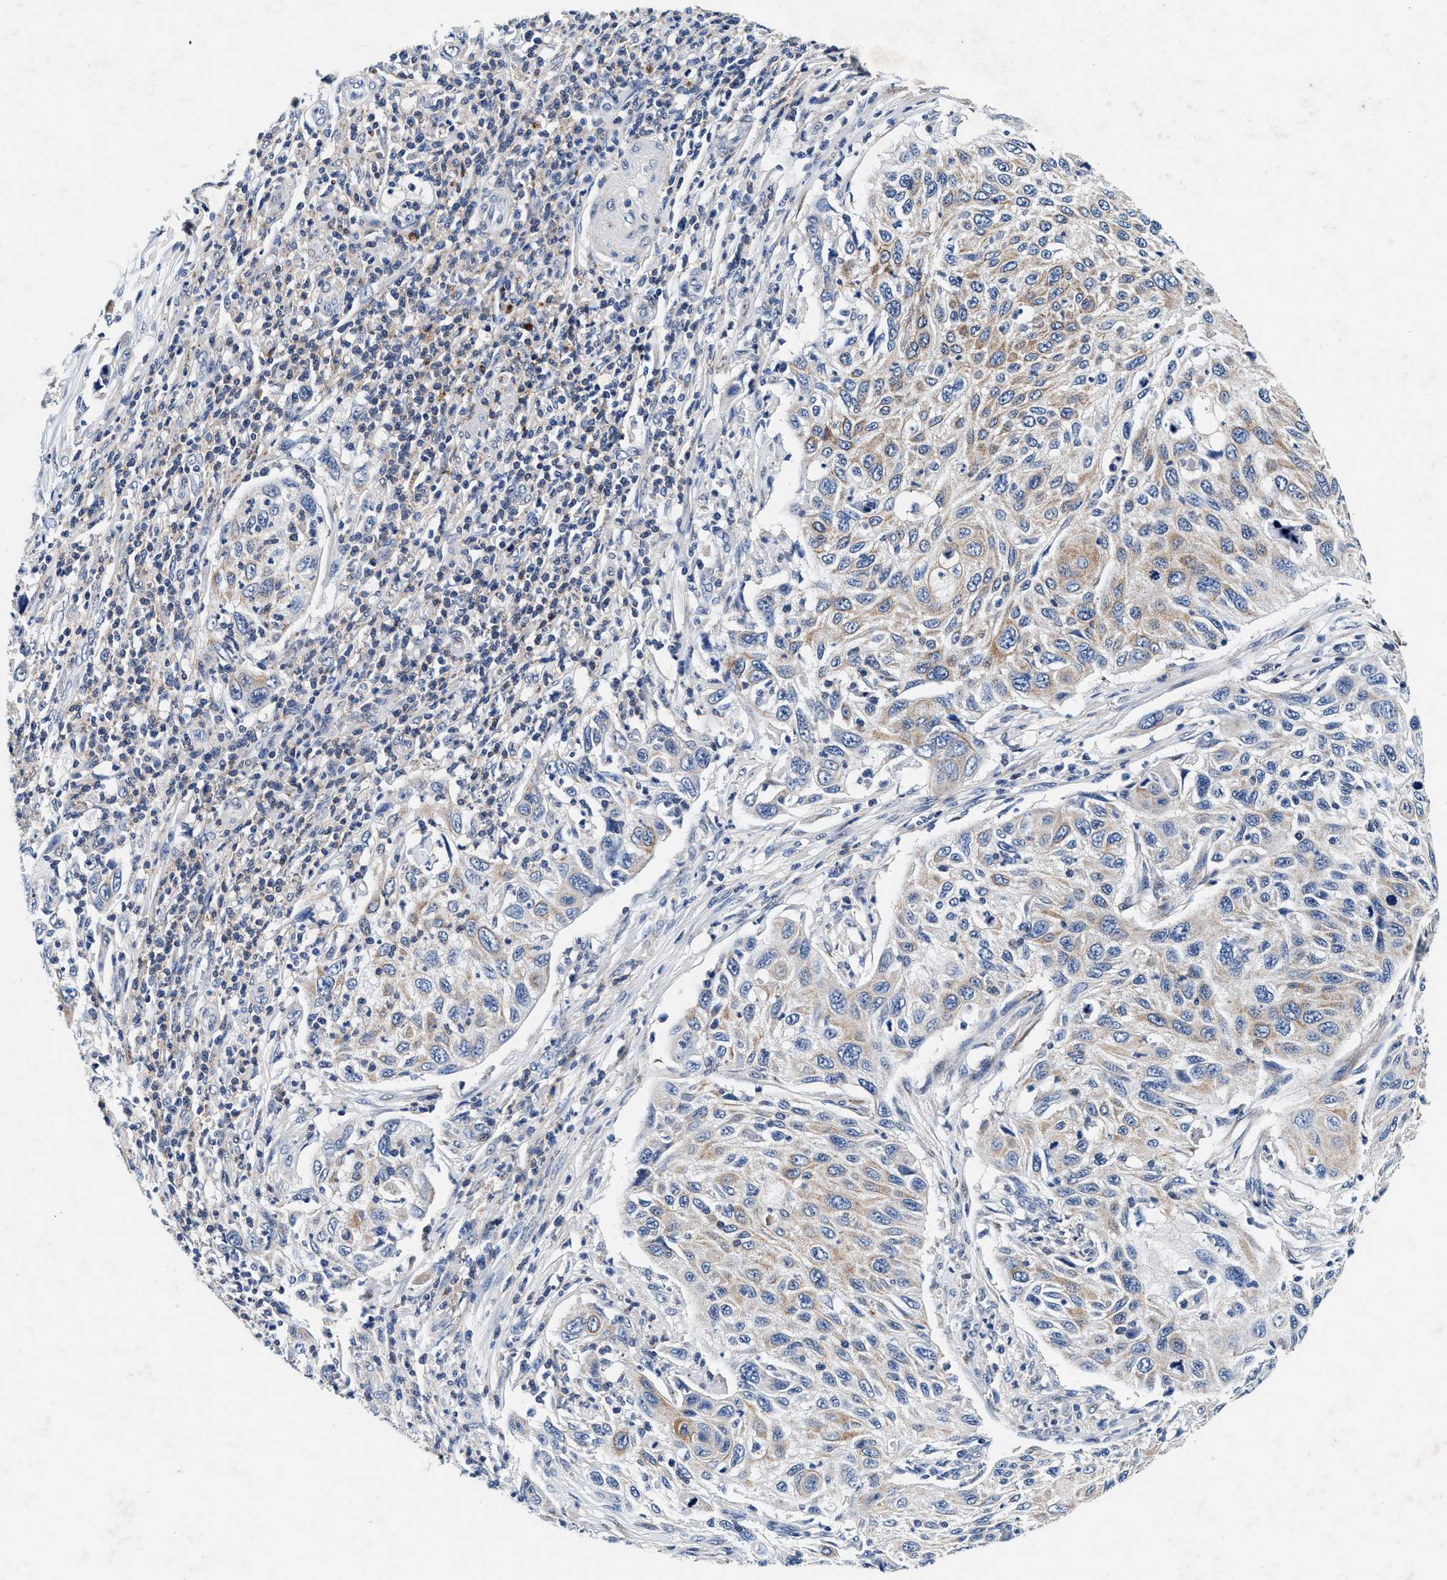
{"staining": {"intensity": "weak", "quantity": "25%-75%", "location": "cytoplasmic/membranous"}, "tissue": "cervical cancer", "cell_type": "Tumor cells", "image_type": "cancer", "snomed": [{"axis": "morphology", "description": "Squamous cell carcinoma, NOS"}, {"axis": "topography", "description": "Cervix"}], "caption": "Tumor cells exhibit low levels of weak cytoplasmic/membranous positivity in about 25%-75% of cells in cervical cancer (squamous cell carcinoma).", "gene": "SLC8A1", "patient": {"sex": "female", "age": 70}}